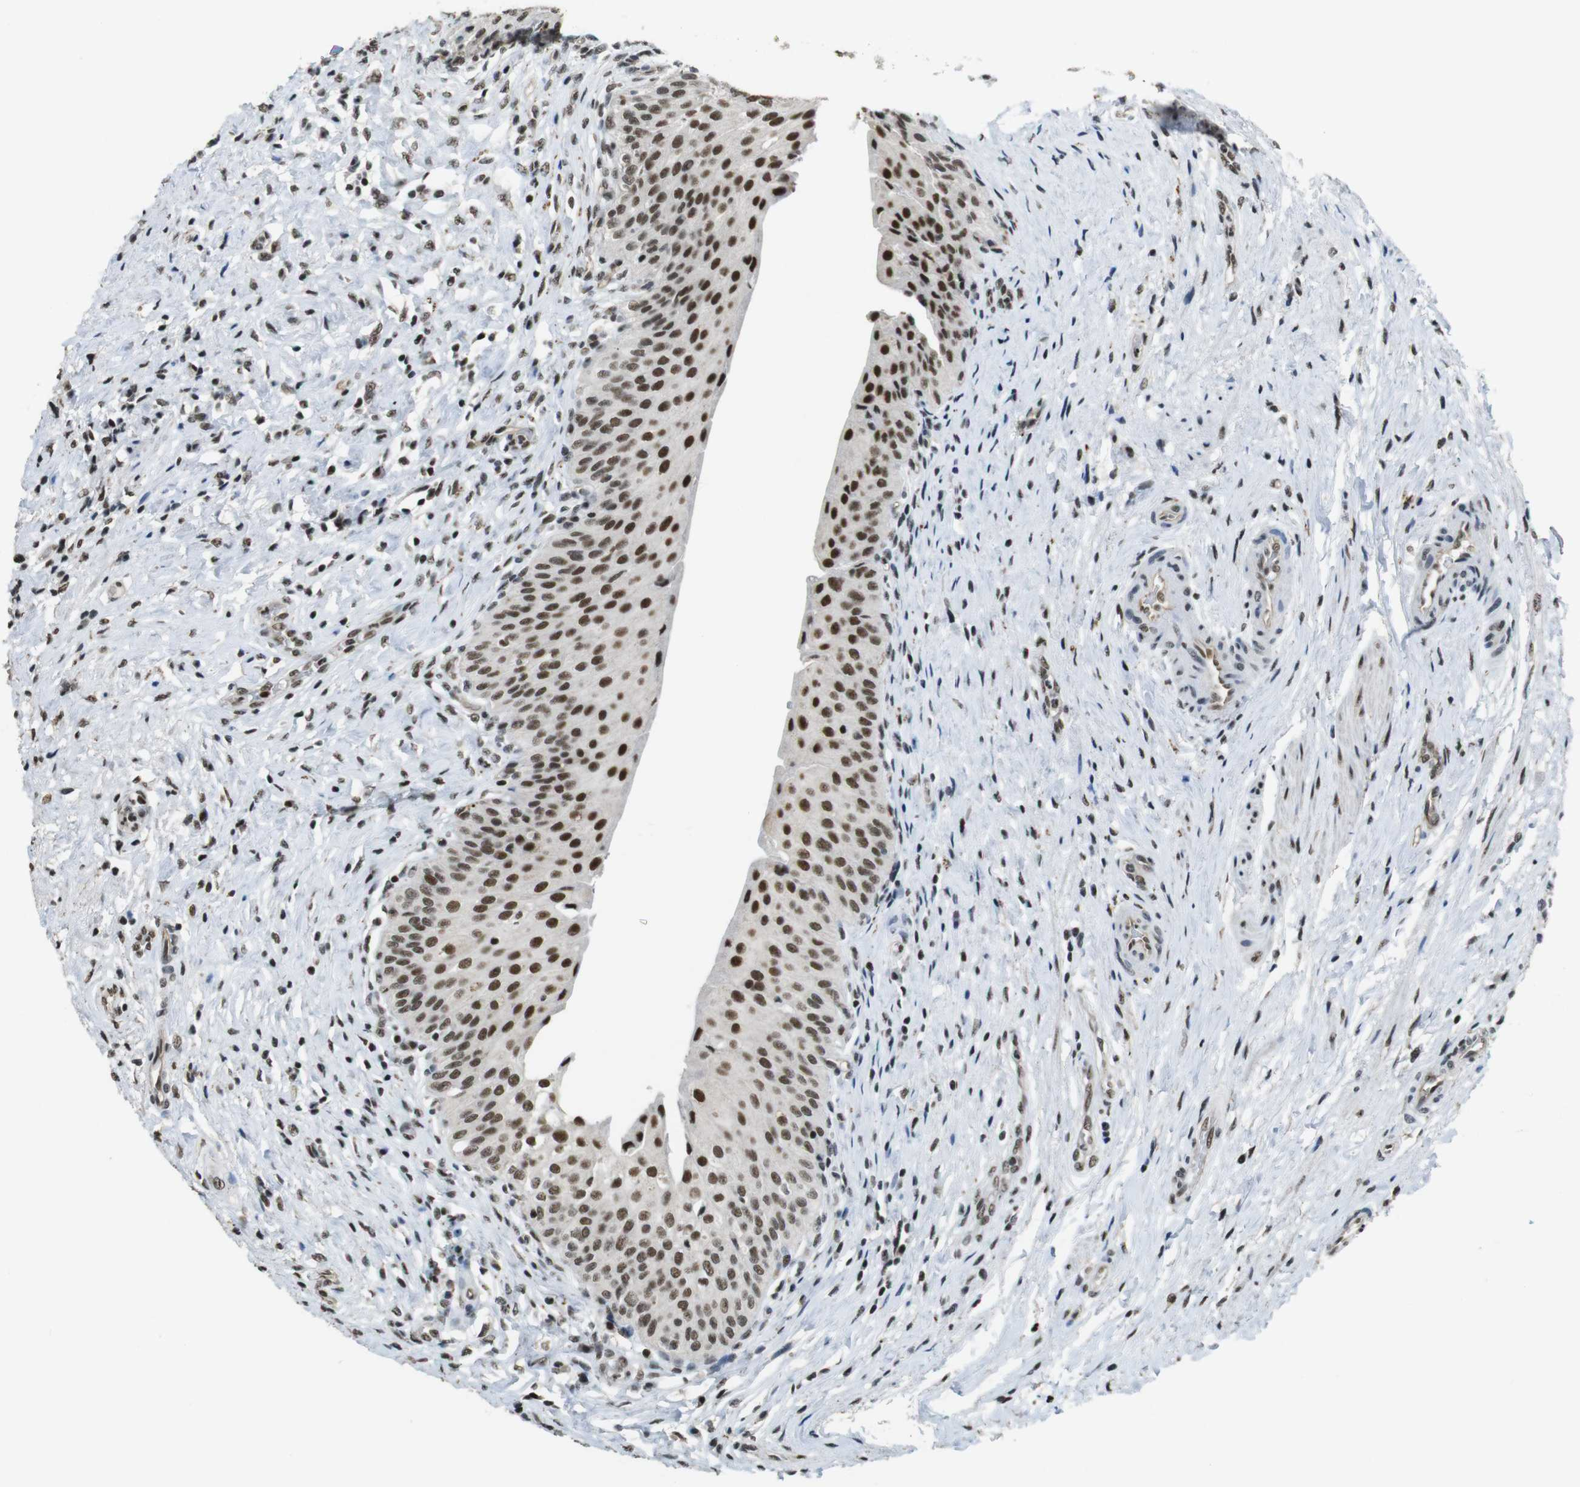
{"staining": {"intensity": "moderate", "quantity": ">75%", "location": "nuclear"}, "tissue": "urinary bladder", "cell_type": "Urothelial cells", "image_type": "normal", "snomed": [{"axis": "morphology", "description": "Normal tissue, NOS"}, {"axis": "morphology", "description": "Urothelial carcinoma, High grade"}, {"axis": "topography", "description": "Urinary bladder"}], "caption": "Urinary bladder stained with immunohistochemistry exhibits moderate nuclear expression in about >75% of urothelial cells. The protein of interest is shown in brown color, while the nuclei are stained blue.", "gene": "CSNK2B", "patient": {"sex": "male", "age": 46}}